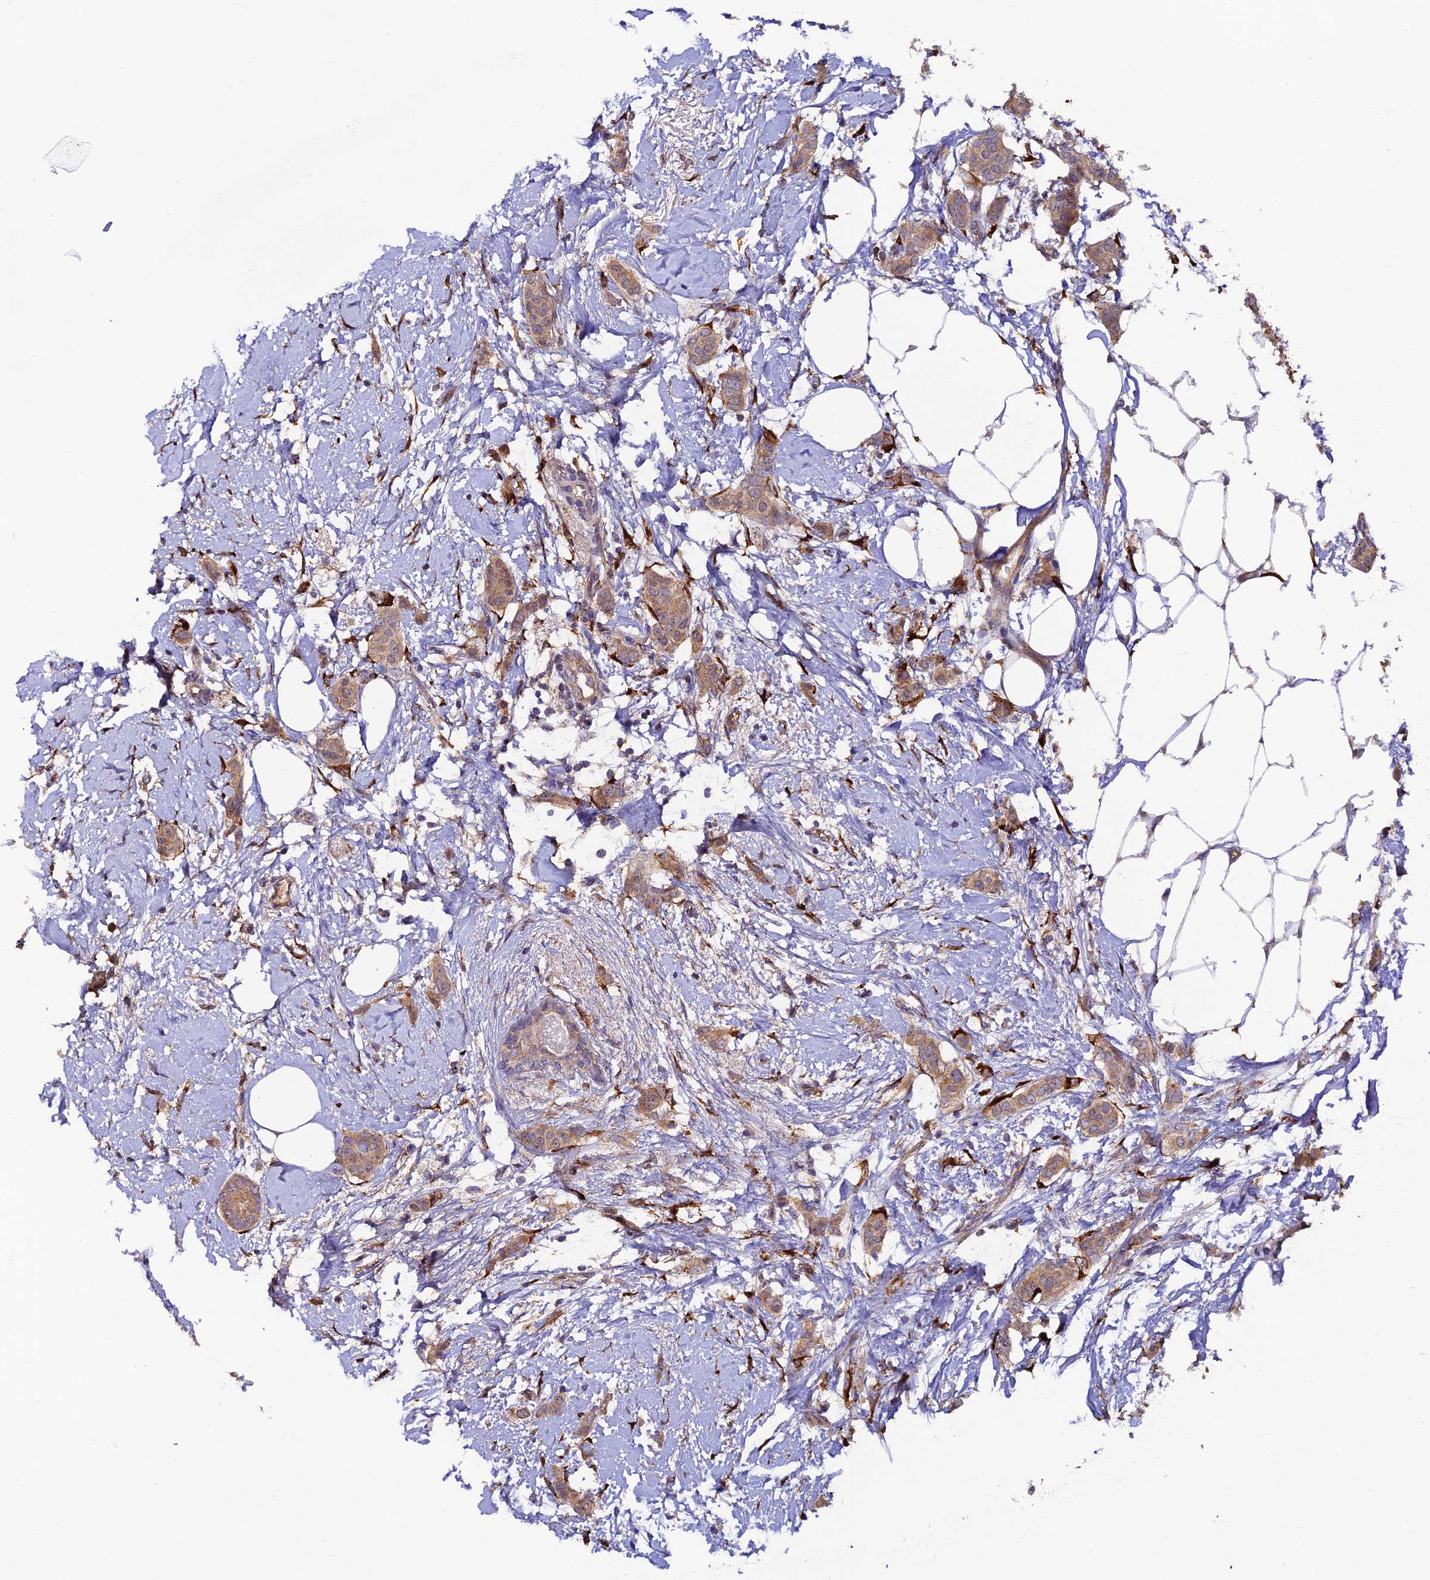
{"staining": {"intensity": "weak", "quantity": ">75%", "location": "cytoplasmic/membranous"}, "tissue": "breast cancer", "cell_type": "Tumor cells", "image_type": "cancer", "snomed": [{"axis": "morphology", "description": "Duct carcinoma"}, {"axis": "topography", "description": "Breast"}], "caption": "This micrograph exhibits IHC staining of human infiltrating ductal carcinoma (breast), with low weak cytoplasmic/membranous positivity in approximately >75% of tumor cells.", "gene": "P3H3", "patient": {"sex": "female", "age": 72}}